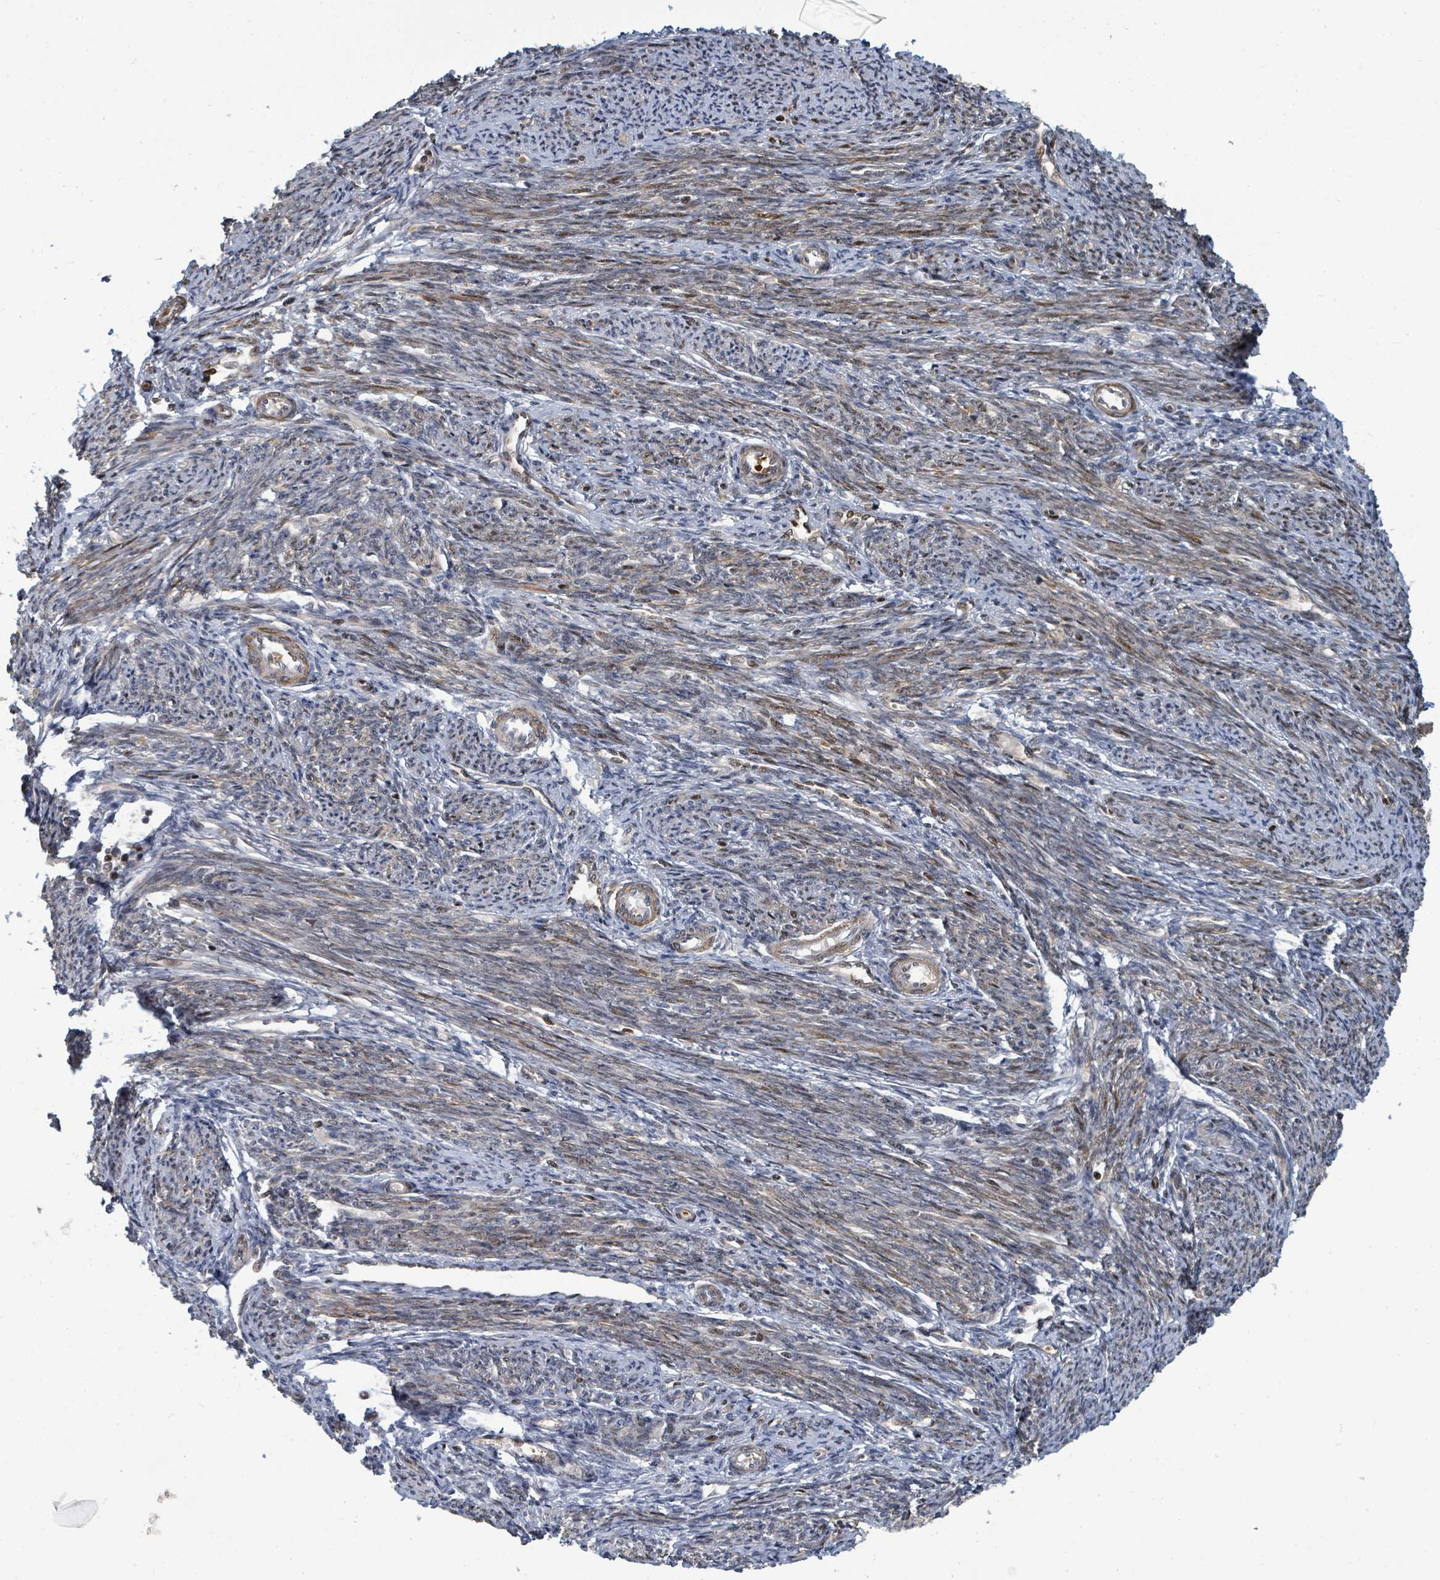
{"staining": {"intensity": "strong", "quantity": "25%-75%", "location": "cytoplasmic/membranous,nuclear"}, "tissue": "smooth muscle", "cell_type": "Smooth muscle cells", "image_type": "normal", "snomed": [{"axis": "morphology", "description": "Normal tissue, NOS"}, {"axis": "topography", "description": "Smooth muscle"}, {"axis": "topography", "description": "Uterus"}], "caption": "A histopathology image showing strong cytoplasmic/membranous,nuclear staining in about 25%-75% of smooth muscle cells in normal smooth muscle, as visualized by brown immunohistochemical staining.", "gene": "TRDMT1", "patient": {"sex": "female", "age": 59}}